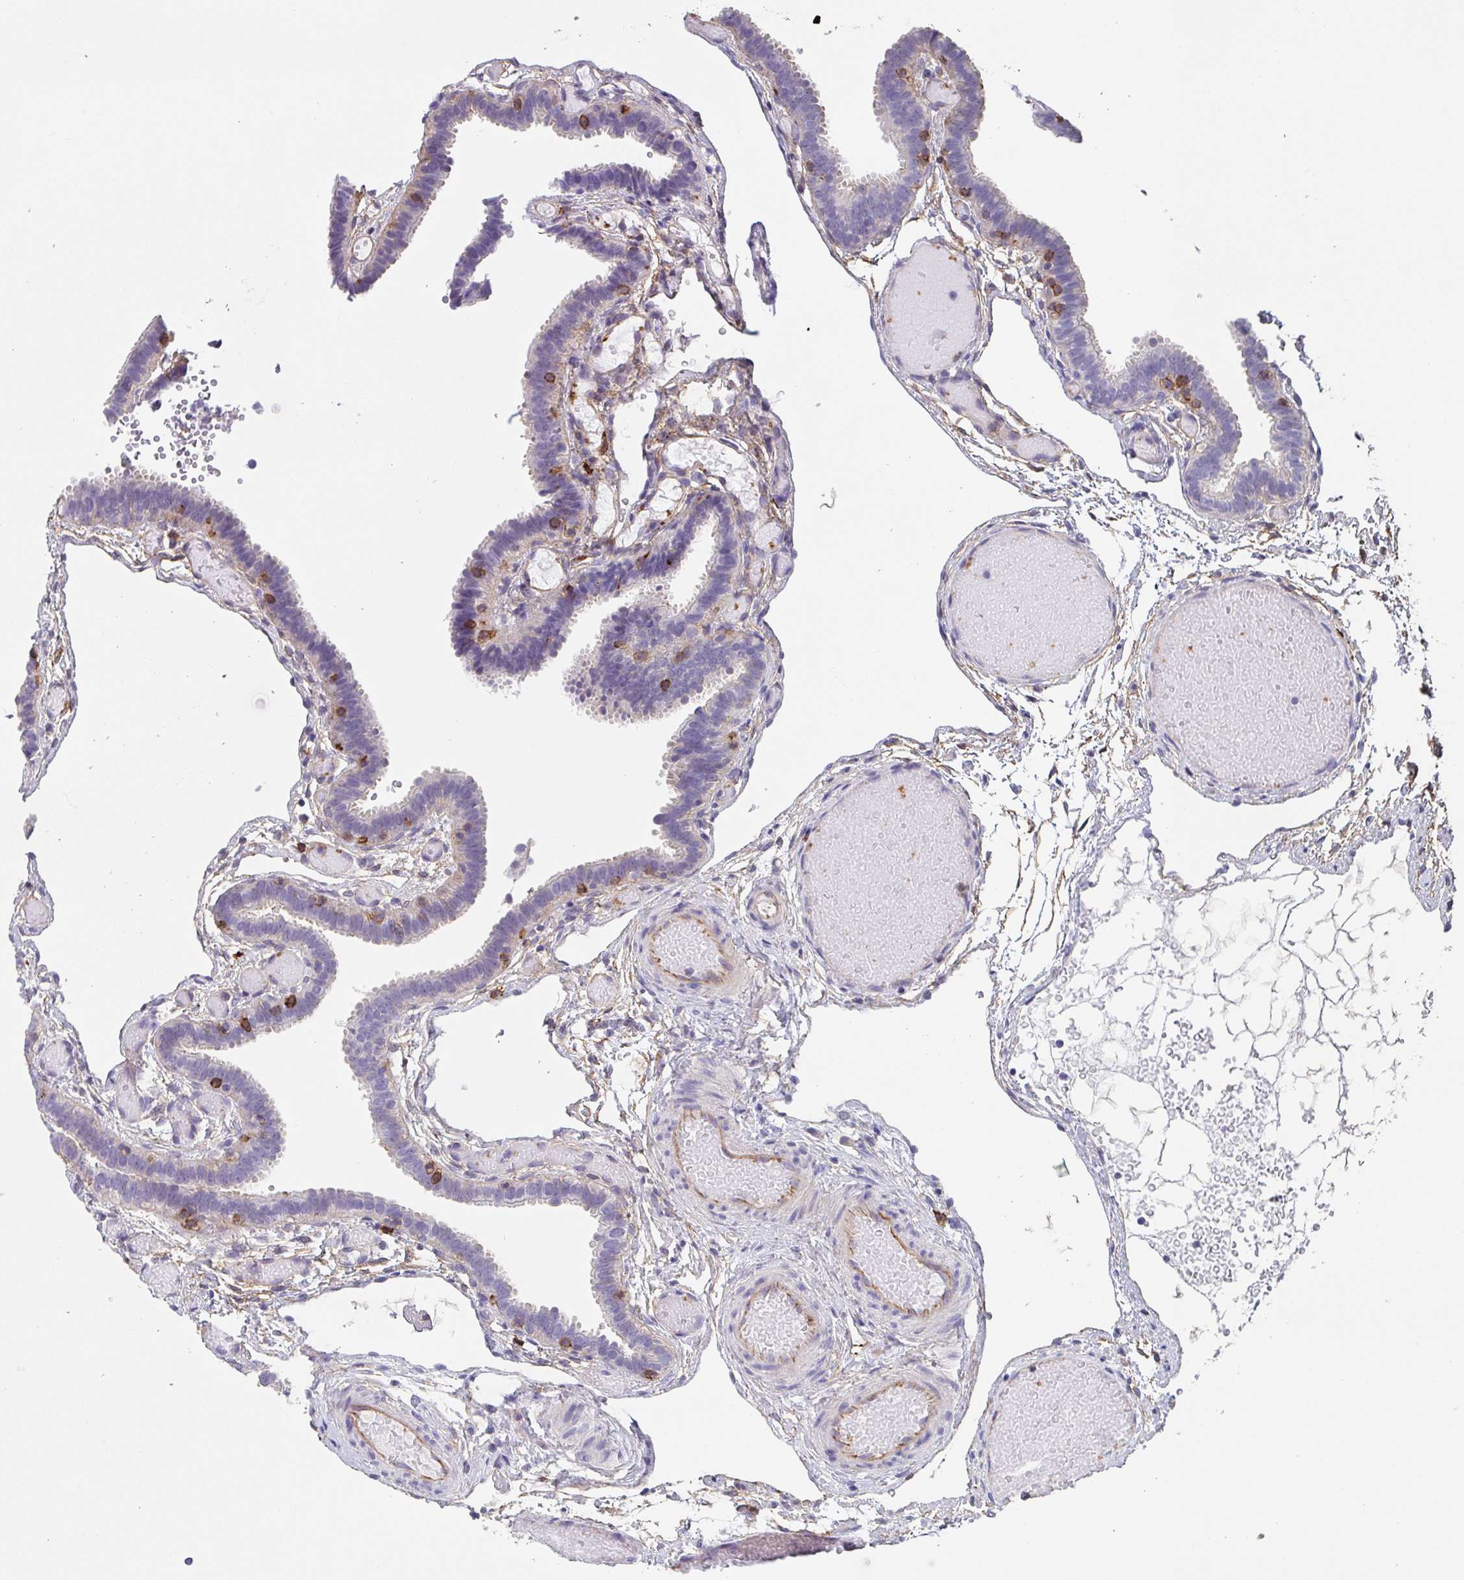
{"staining": {"intensity": "weak", "quantity": "<25%", "location": "cytoplasmic/membranous"}, "tissue": "fallopian tube", "cell_type": "Glandular cells", "image_type": "normal", "snomed": [{"axis": "morphology", "description": "Normal tissue, NOS"}, {"axis": "topography", "description": "Fallopian tube"}], "caption": "High power microscopy image of an IHC image of normal fallopian tube, revealing no significant staining in glandular cells. (DAB immunohistochemistry (IHC), high magnification).", "gene": "DBN1", "patient": {"sex": "female", "age": 37}}